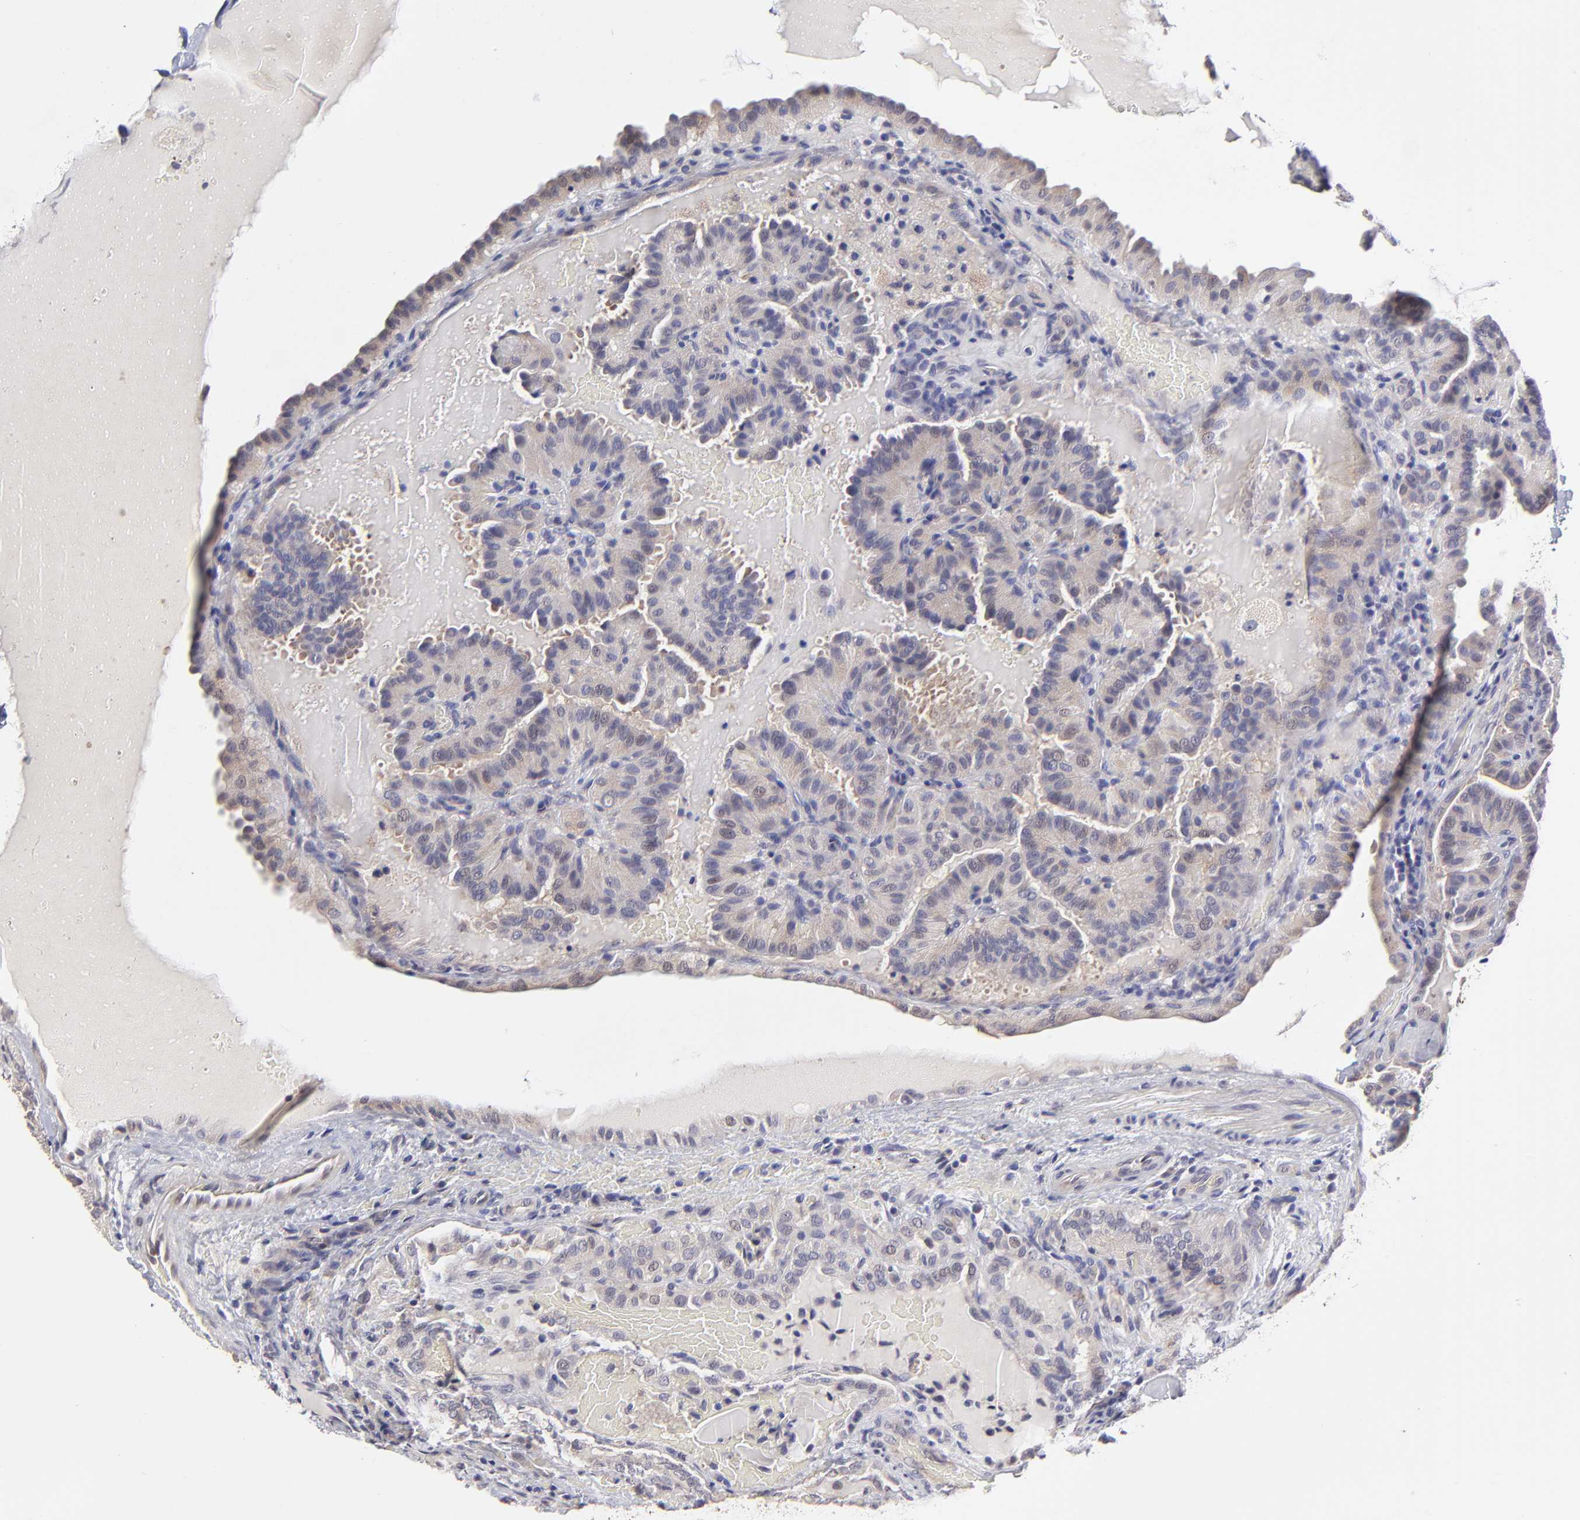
{"staining": {"intensity": "negative", "quantity": "none", "location": "none"}, "tissue": "thyroid cancer", "cell_type": "Tumor cells", "image_type": "cancer", "snomed": [{"axis": "morphology", "description": "Papillary adenocarcinoma, NOS"}, {"axis": "topography", "description": "Thyroid gland"}], "caption": "There is no significant staining in tumor cells of thyroid cancer.", "gene": "BTG2", "patient": {"sex": "male", "age": 77}}